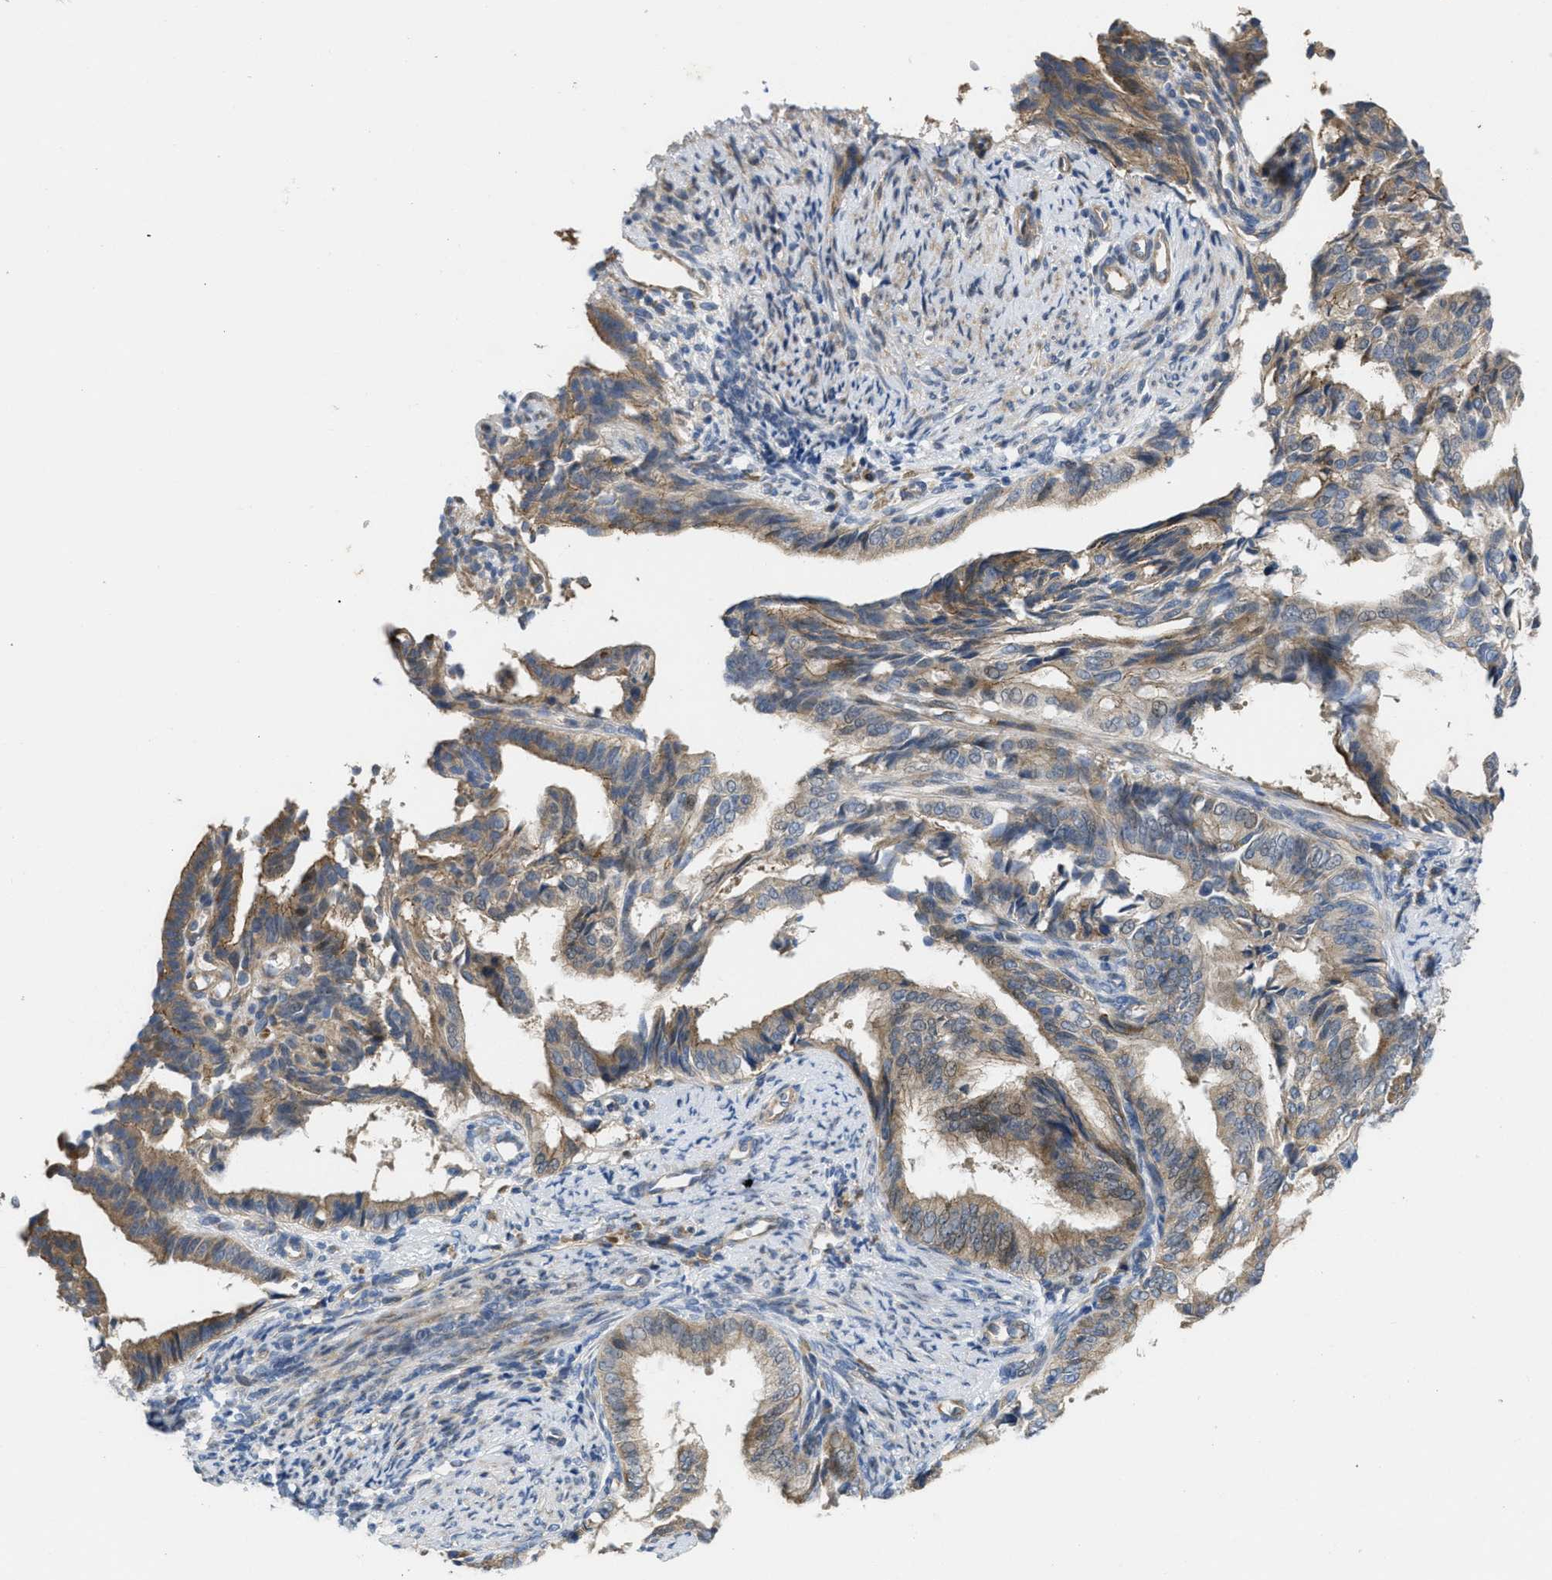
{"staining": {"intensity": "moderate", "quantity": ">75%", "location": "cytoplasmic/membranous"}, "tissue": "endometrial cancer", "cell_type": "Tumor cells", "image_type": "cancer", "snomed": [{"axis": "morphology", "description": "Adenocarcinoma, NOS"}, {"axis": "topography", "description": "Endometrium"}], "caption": "A high-resolution histopathology image shows immunohistochemistry staining of adenocarcinoma (endometrial), which exhibits moderate cytoplasmic/membranous staining in about >75% of tumor cells. (IHC, brightfield microscopy, high magnification).", "gene": "CDPF1", "patient": {"sex": "female", "age": 58}}